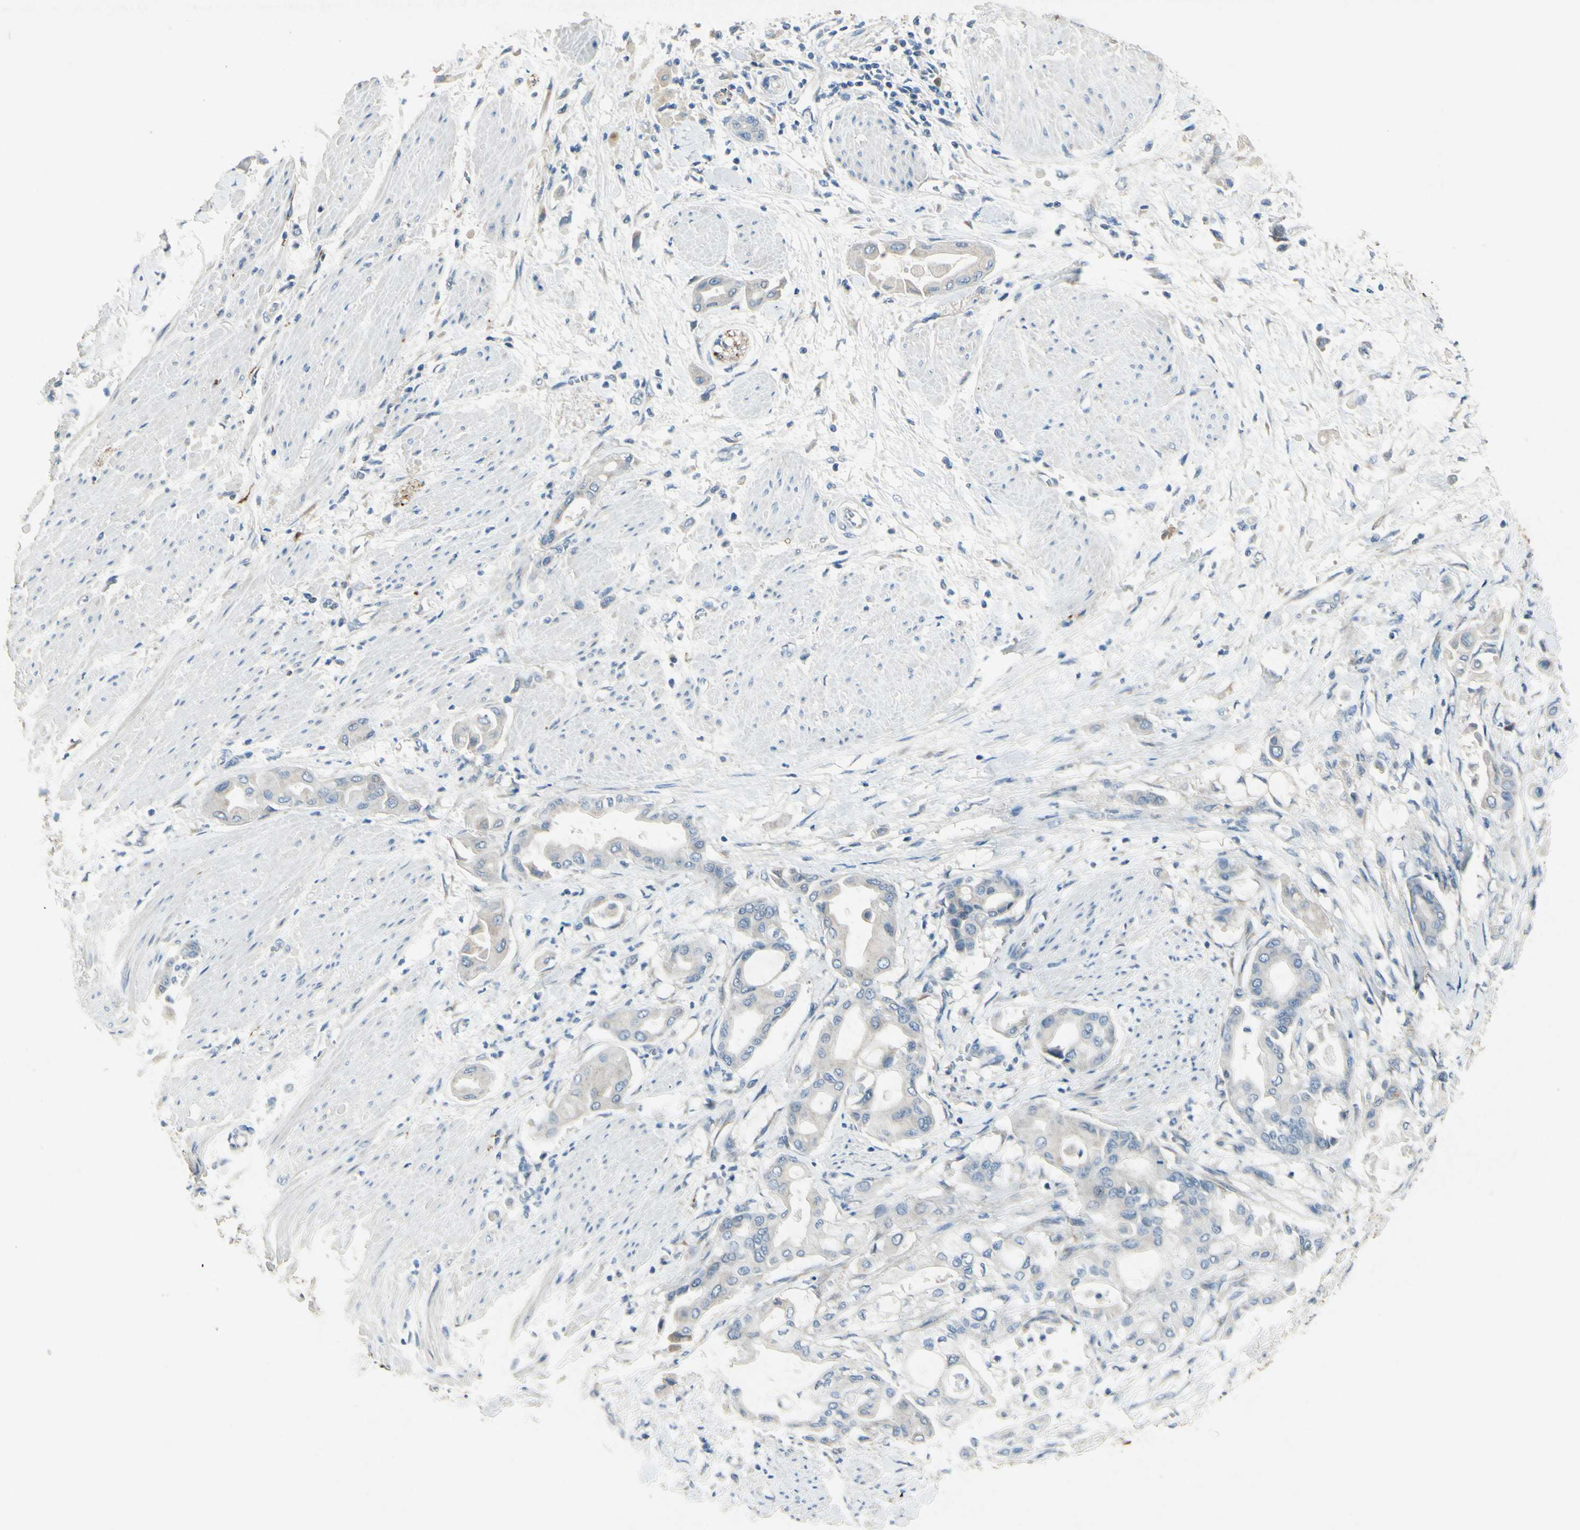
{"staining": {"intensity": "negative", "quantity": "none", "location": "none"}, "tissue": "pancreatic cancer", "cell_type": "Tumor cells", "image_type": "cancer", "snomed": [{"axis": "morphology", "description": "Adenocarcinoma, NOS"}, {"axis": "morphology", "description": "Adenocarcinoma, metastatic, NOS"}, {"axis": "topography", "description": "Lymph node"}, {"axis": "topography", "description": "Pancreas"}, {"axis": "topography", "description": "Duodenum"}], "caption": "This is an immunohistochemistry (IHC) image of pancreatic cancer. There is no expression in tumor cells.", "gene": "SNAP91", "patient": {"sex": "female", "age": 64}}